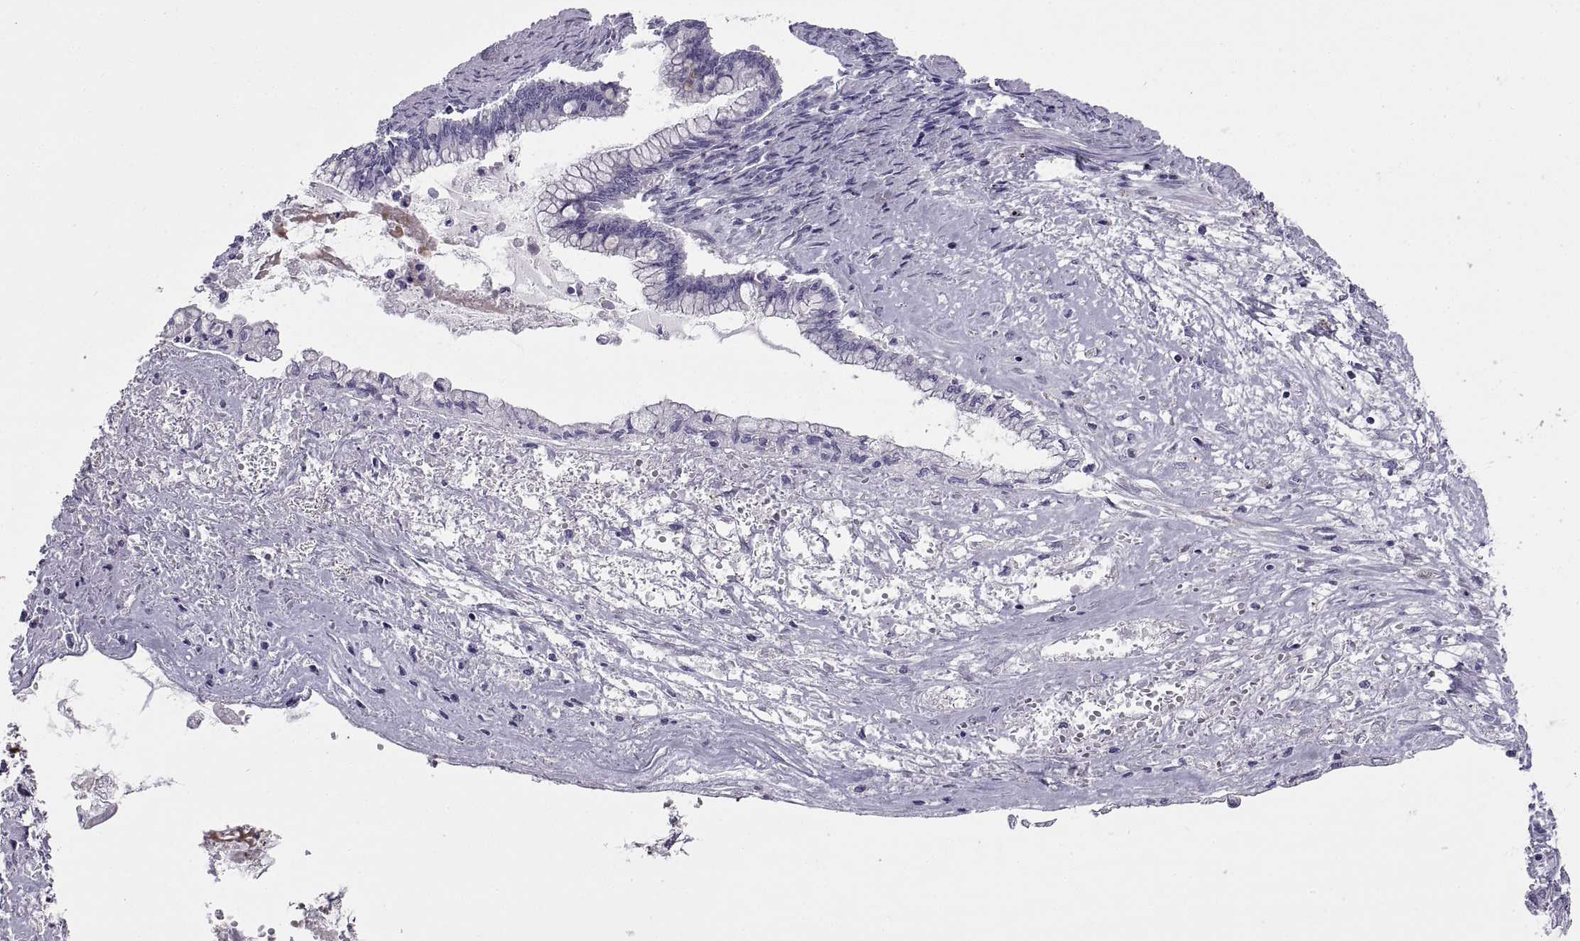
{"staining": {"intensity": "negative", "quantity": "none", "location": "none"}, "tissue": "ovarian cancer", "cell_type": "Tumor cells", "image_type": "cancer", "snomed": [{"axis": "morphology", "description": "Cystadenocarcinoma, mucinous, NOS"}, {"axis": "topography", "description": "Ovary"}], "caption": "Tumor cells show no significant protein expression in ovarian mucinous cystadenocarcinoma.", "gene": "RGS20", "patient": {"sex": "female", "age": 67}}